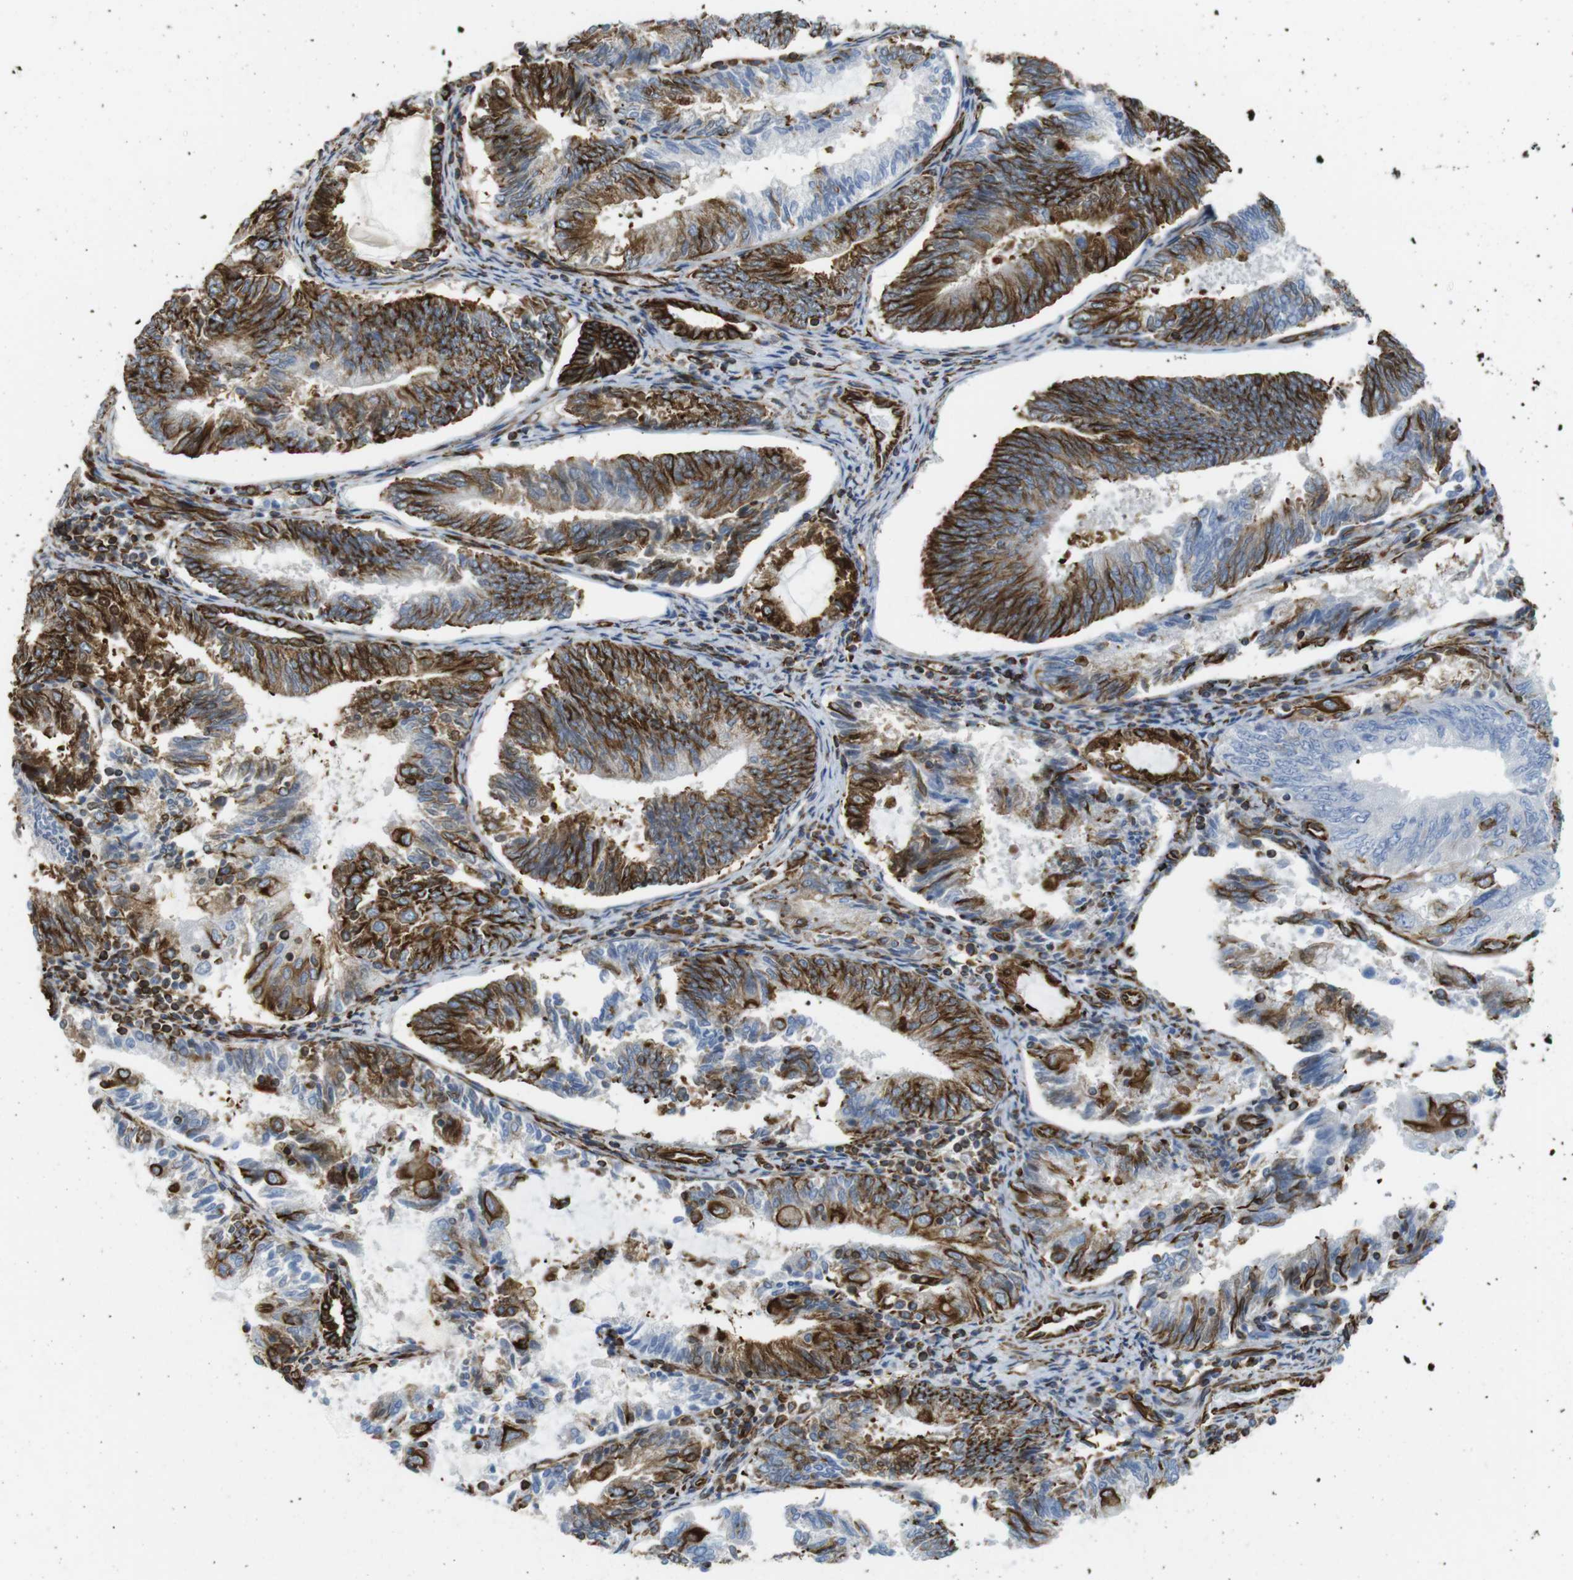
{"staining": {"intensity": "strong", "quantity": ">75%", "location": "cytoplasmic/membranous"}, "tissue": "endometrial cancer", "cell_type": "Tumor cells", "image_type": "cancer", "snomed": [{"axis": "morphology", "description": "Adenocarcinoma, NOS"}, {"axis": "topography", "description": "Endometrium"}], "caption": "Endometrial cancer stained with a protein marker shows strong staining in tumor cells.", "gene": "RALGPS1", "patient": {"sex": "female", "age": 81}}